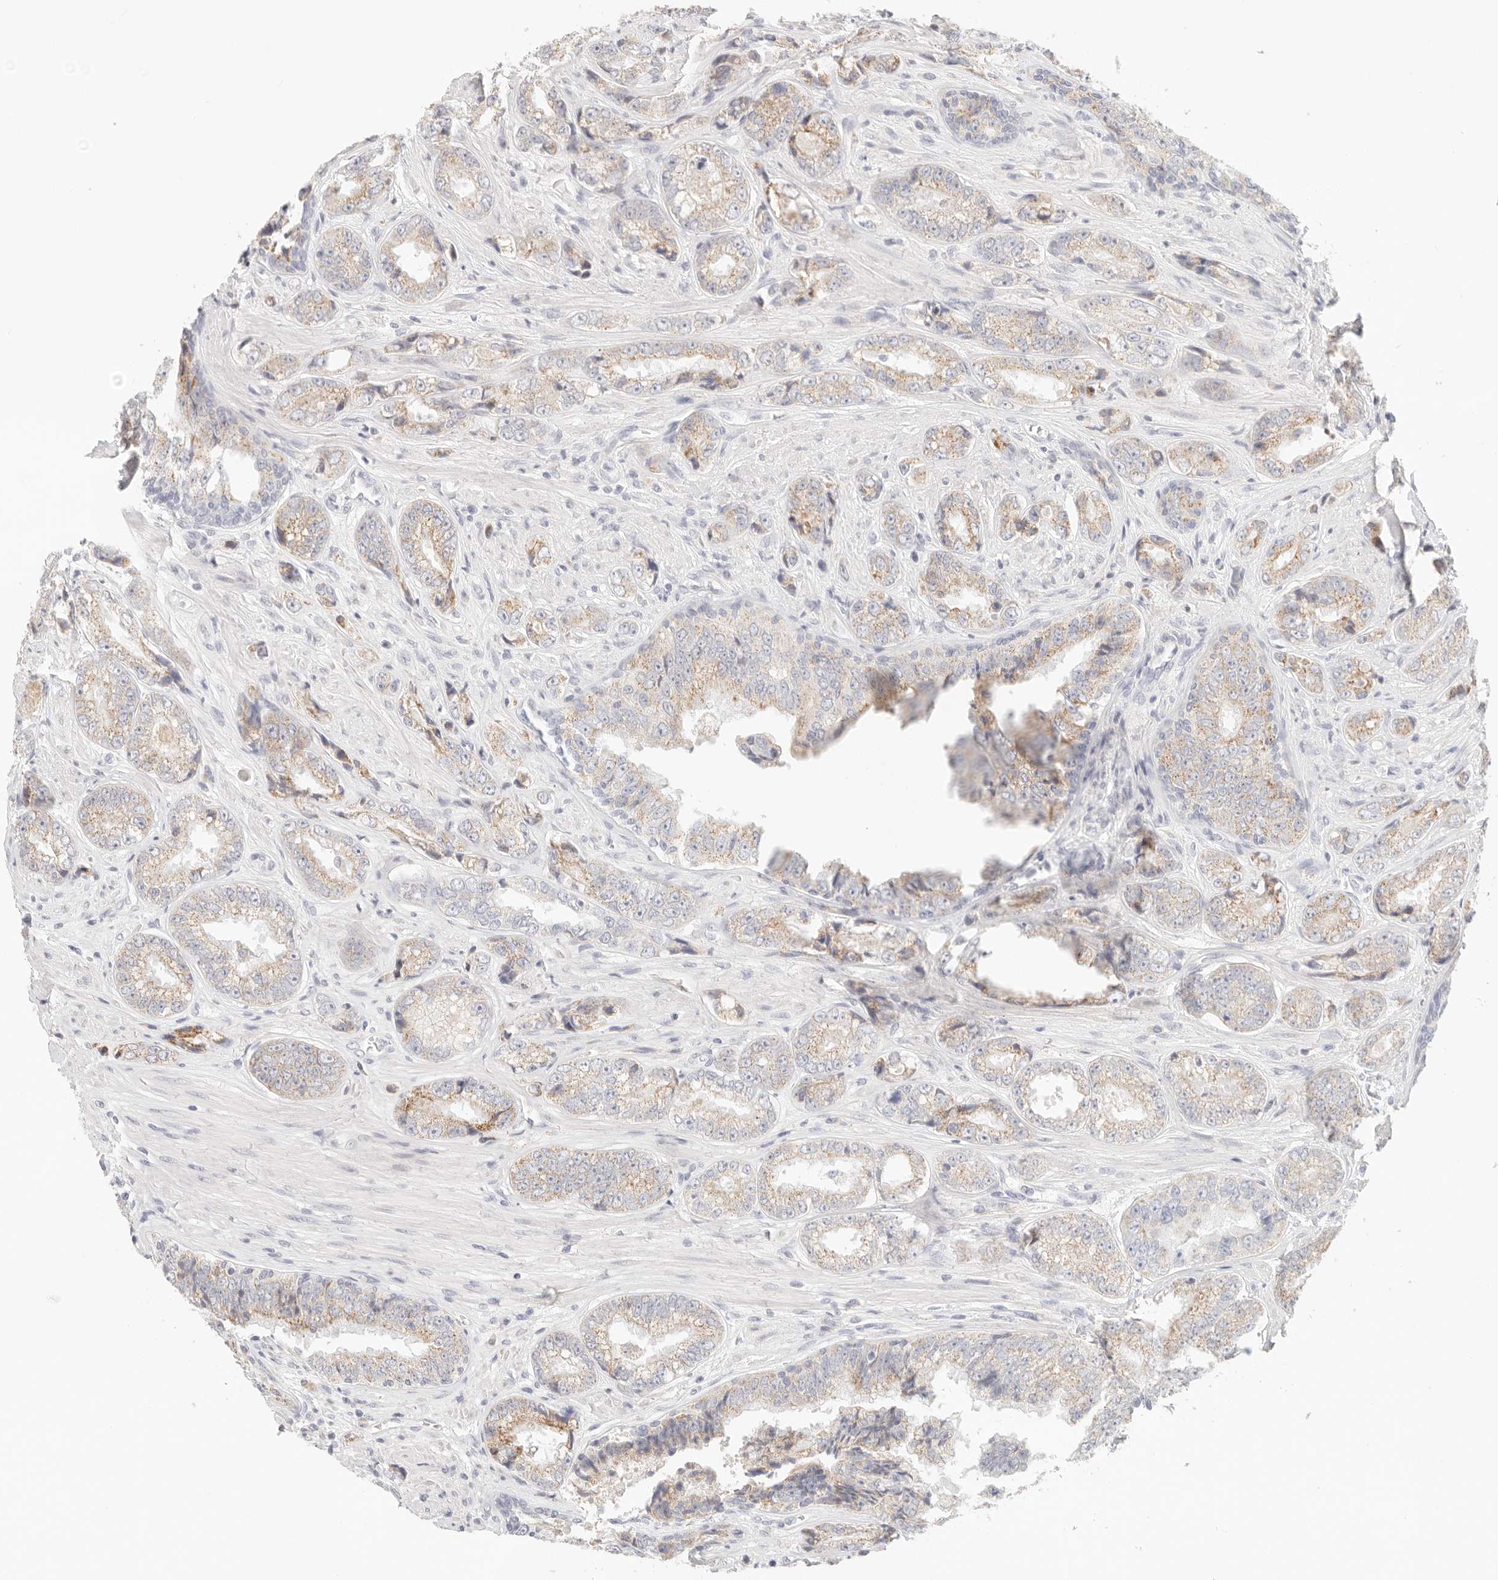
{"staining": {"intensity": "moderate", "quantity": "25%-75%", "location": "cytoplasmic/membranous"}, "tissue": "prostate cancer", "cell_type": "Tumor cells", "image_type": "cancer", "snomed": [{"axis": "morphology", "description": "Adenocarcinoma, High grade"}, {"axis": "topography", "description": "Prostate"}], "caption": "Human high-grade adenocarcinoma (prostate) stained with a protein marker exhibits moderate staining in tumor cells.", "gene": "SPHK1", "patient": {"sex": "male", "age": 61}}